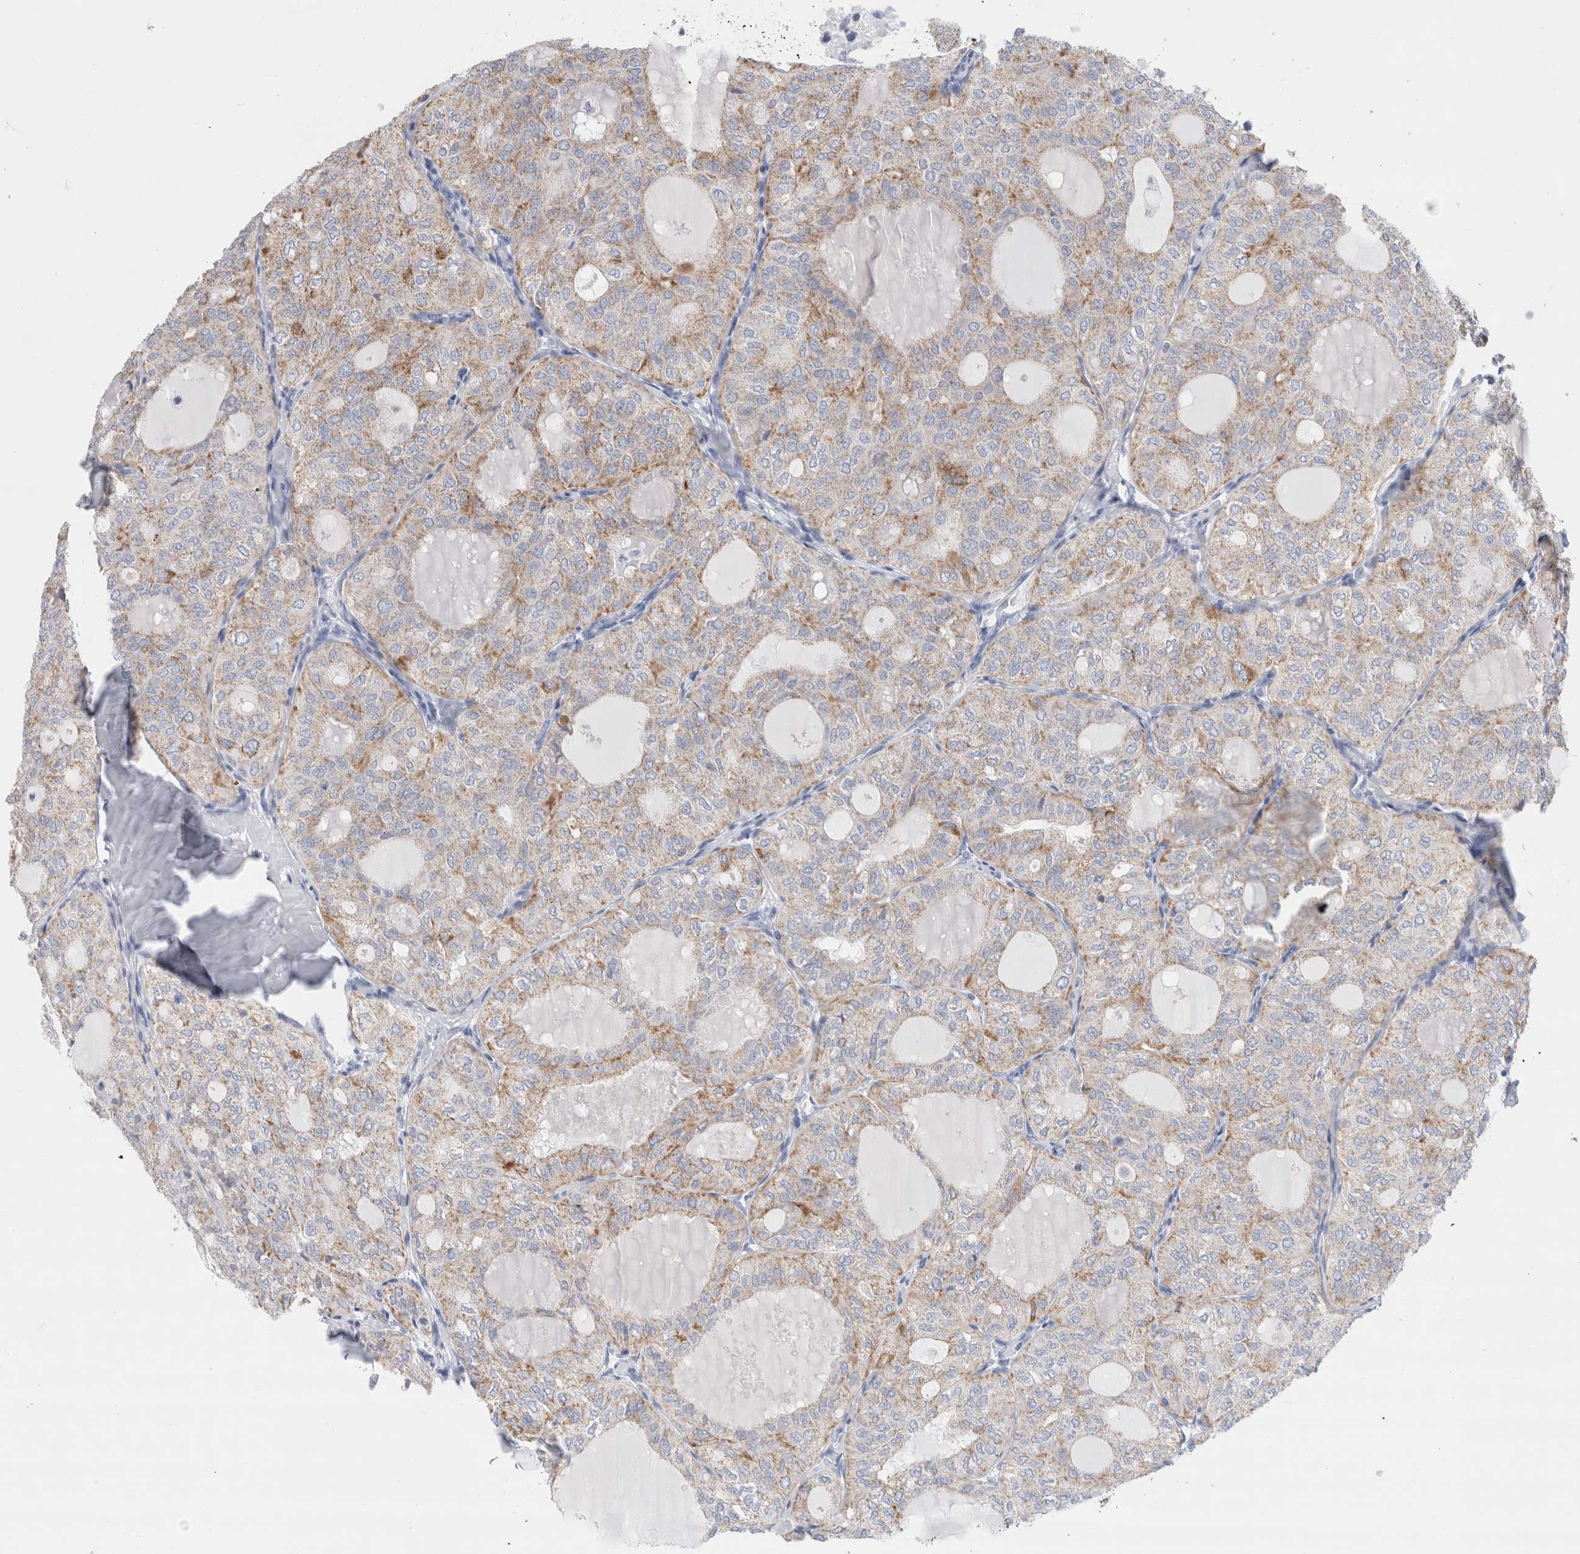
{"staining": {"intensity": "moderate", "quantity": "25%-75%", "location": "cytoplasmic/membranous"}, "tissue": "thyroid cancer", "cell_type": "Tumor cells", "image_type": "cancer", "snomed": [{"axis": "morphology", "description": "Follicular adenoma carcinoma, NOS"}, {"axis": "topography", "description": "Thyroid gland"}], "caption": "An image of thyroid follicular adenoma carcinoma stained for a protein exhibits moderate cytoplasmic/membranous brown staining in tumor cells. The staining was performed using DAB to visualize the protein expression in brown, while the nuclei were stained in blue with hematoxylin (Magnification: 20x).", "gene": "ECHDC2", "patient": {"sex": "male", "age": 75}}